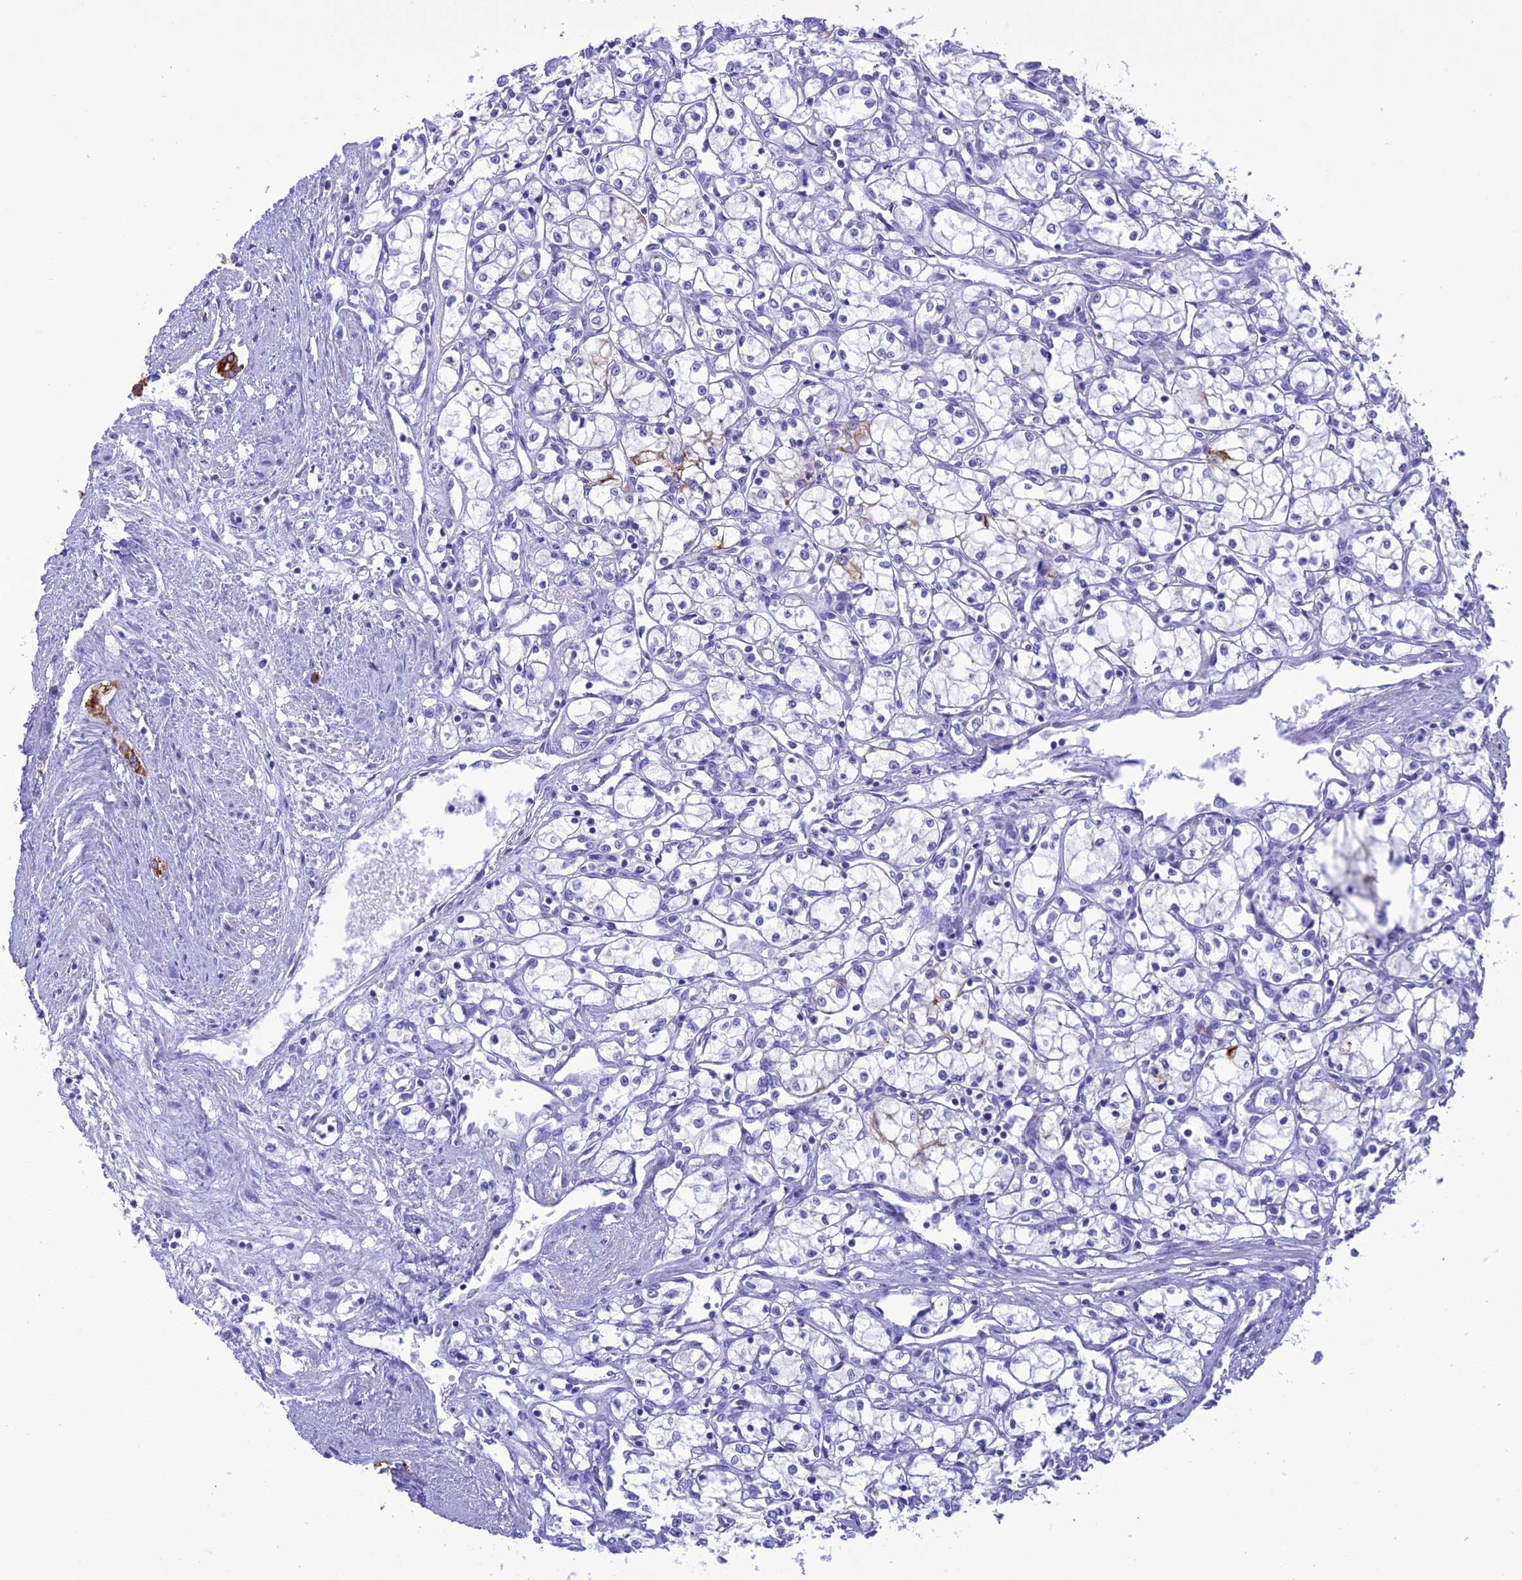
{"staining": {"intensity": "moderate", "quantity": "<25%", "location": "cytoplasmic/membranous"}, "tissue": "renal cancer", "cell_type": "Tumor cells", "image_type": "cancer", "snomed": [{"axis": "morphology", "description": "Adenocarcinoma, NOS"}, {"axis": "topography", "description": "Kidney"}], "caption": "Moderate cytoplasmic/membranous expression for a protein is appreciated in approximately <25% of tumor cells of renal cancer using immunohistochemistry.", "gene": "VPS52", "patient": {"sex": "male", "age": 59}}